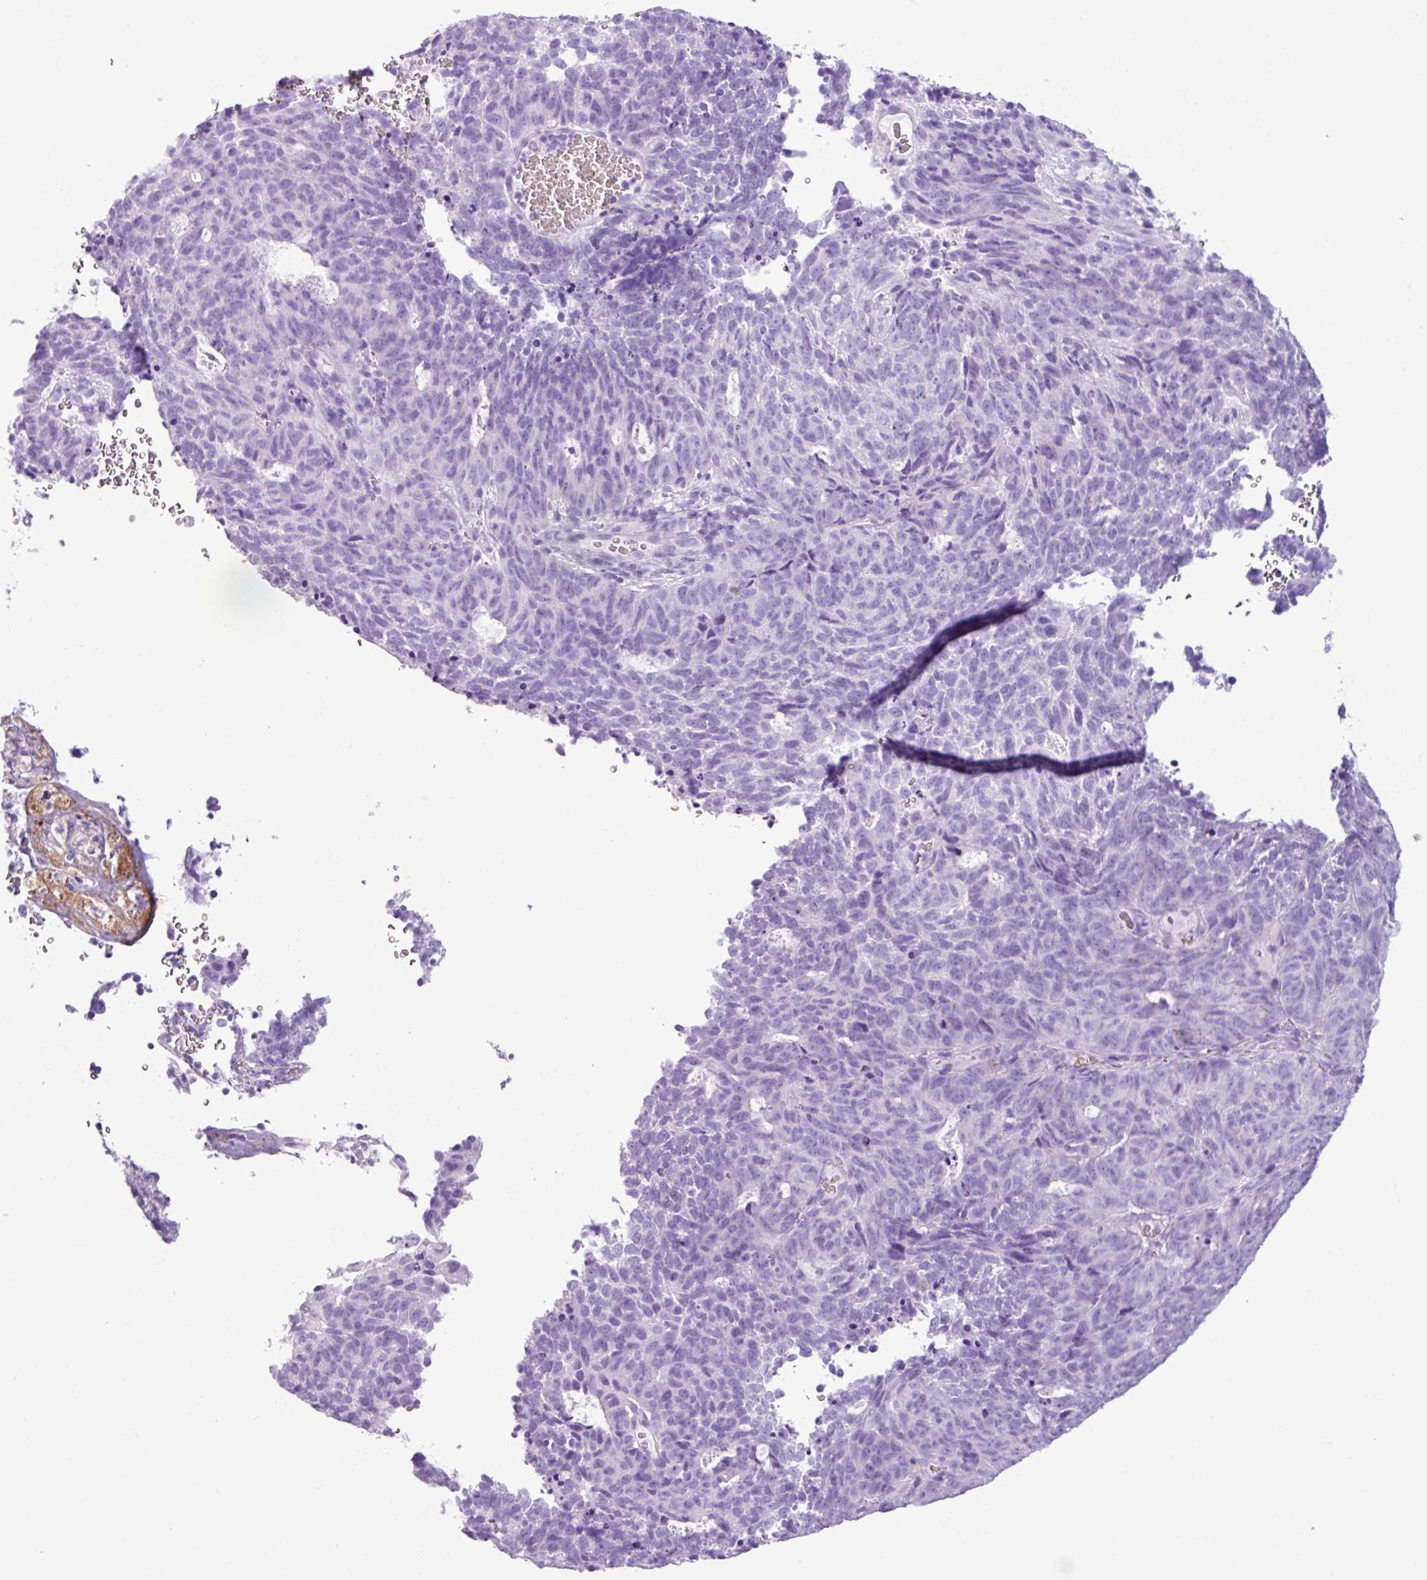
{"staining": {"intensity": "negative", "quantity": "none", "location": "none"}, "tissue": "cervical cancer", "cell_type": "Tumor cells", "image_type": "cancer", "snomed": [{"axis": "morphology", "description": "Adenocarcinoma, NOS"}, {"axis": "topography", "description": "Cervix"}], "caption": "This photomicrograph is of cervical adenocarcinoma stained with immunohistochemistry to label a protein in brown with the nuclei are counter-stained blue. There is no positivity in tumor cells.", "gene": "ZSCAN5A", "patient": {"sex": "female", "age": 38}}